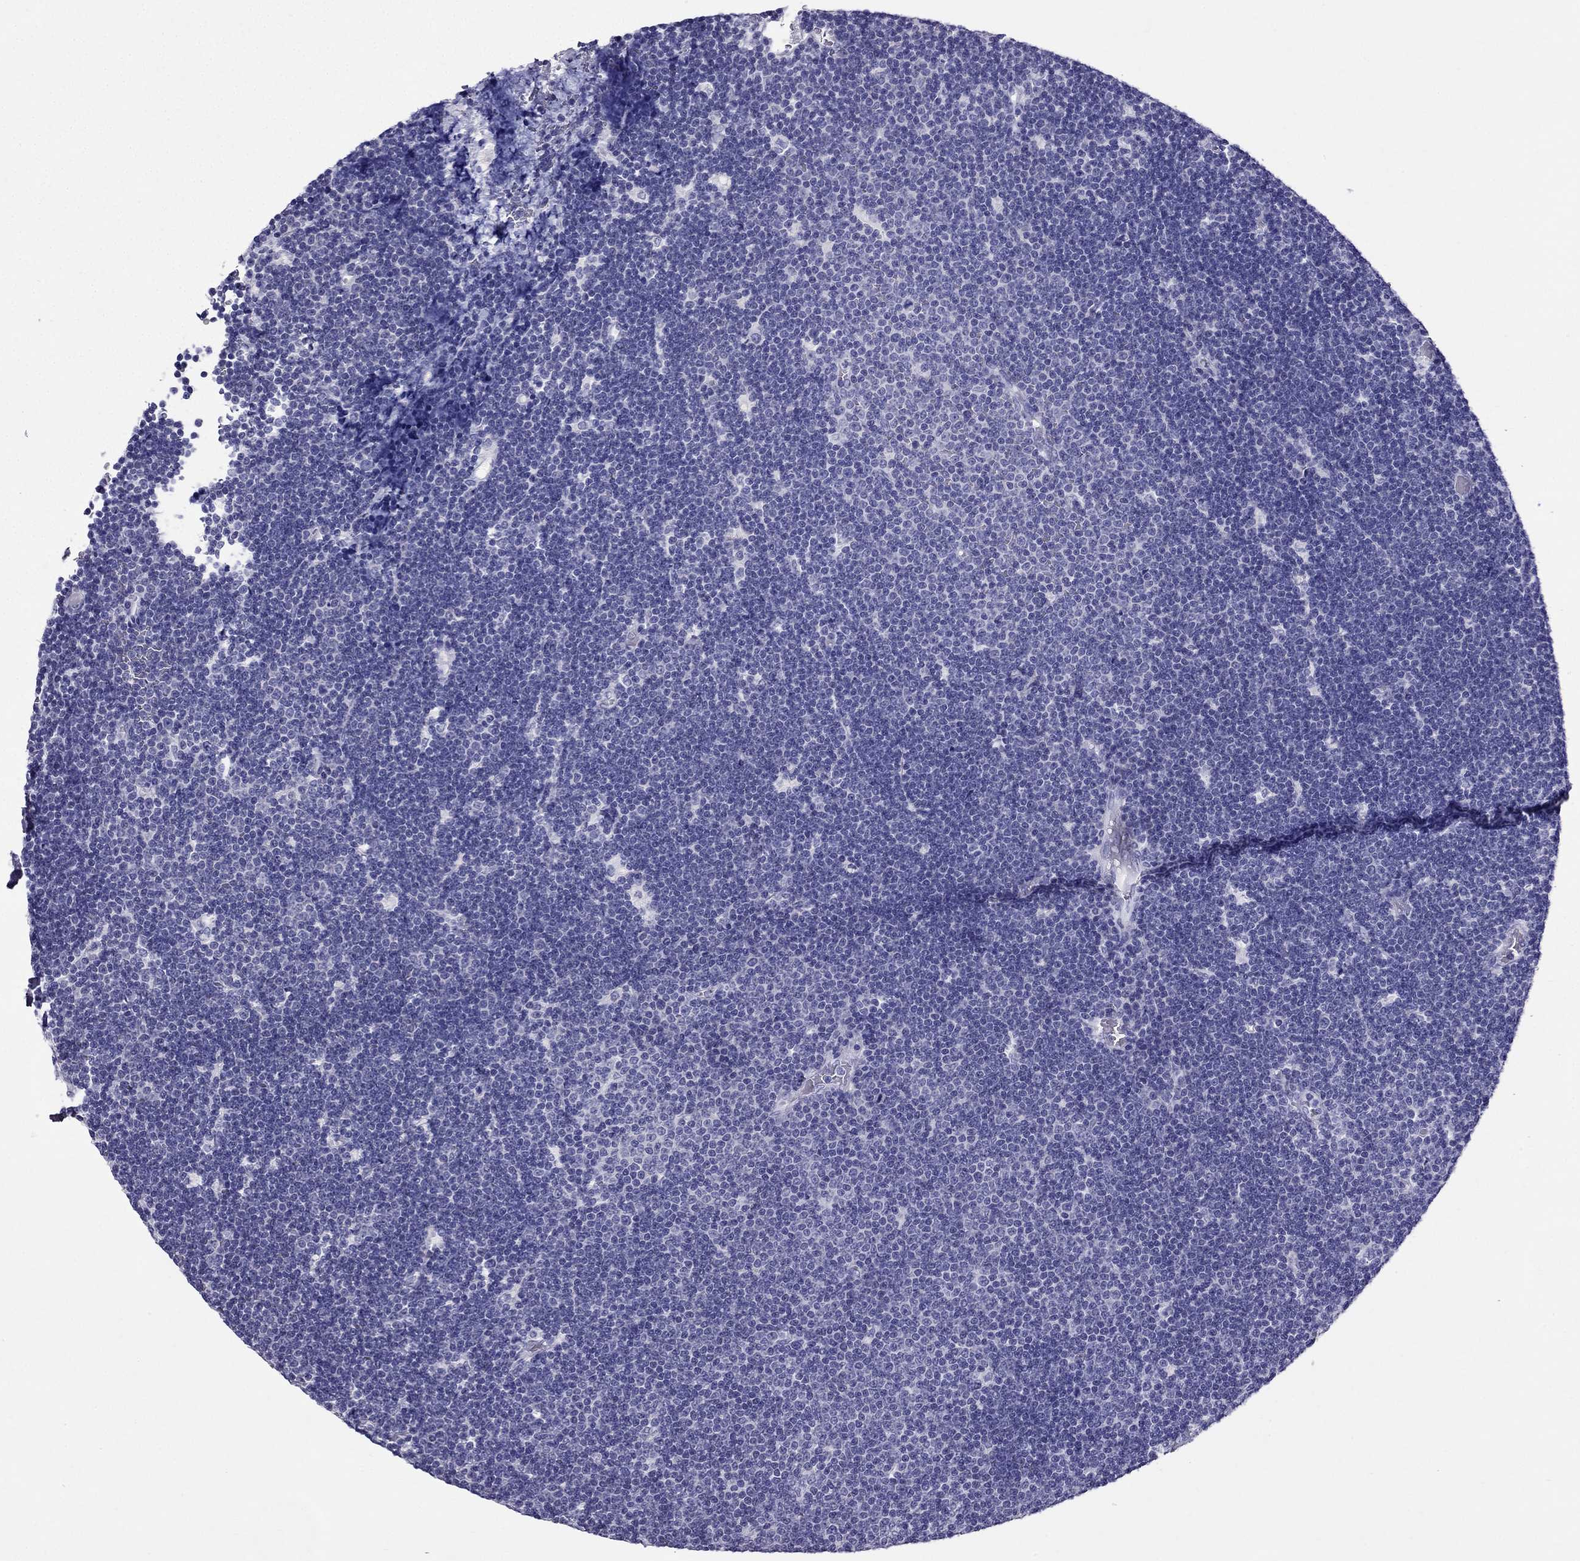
{"staining": {"intensity": "negative", "quantity": "none", "location": "none"}, "tissue": "lymphoma", "cell_type": "Tumor cells", "image_type": "cancer", "snomed": [{"axis": "morphology", "description": "Malignant lymphoma, non-Hodgkin's type, Low grade"}, {"axis": "topography", "description": "Brain"}], "caption": "Malignant lymphoma, non-Hodgkin's type (low-grade) was stained to show a protein in brown. There is no significant expression in tumor cells.", "gene": "ZNF541", "patient": {"sex": "female", "age": 66}}